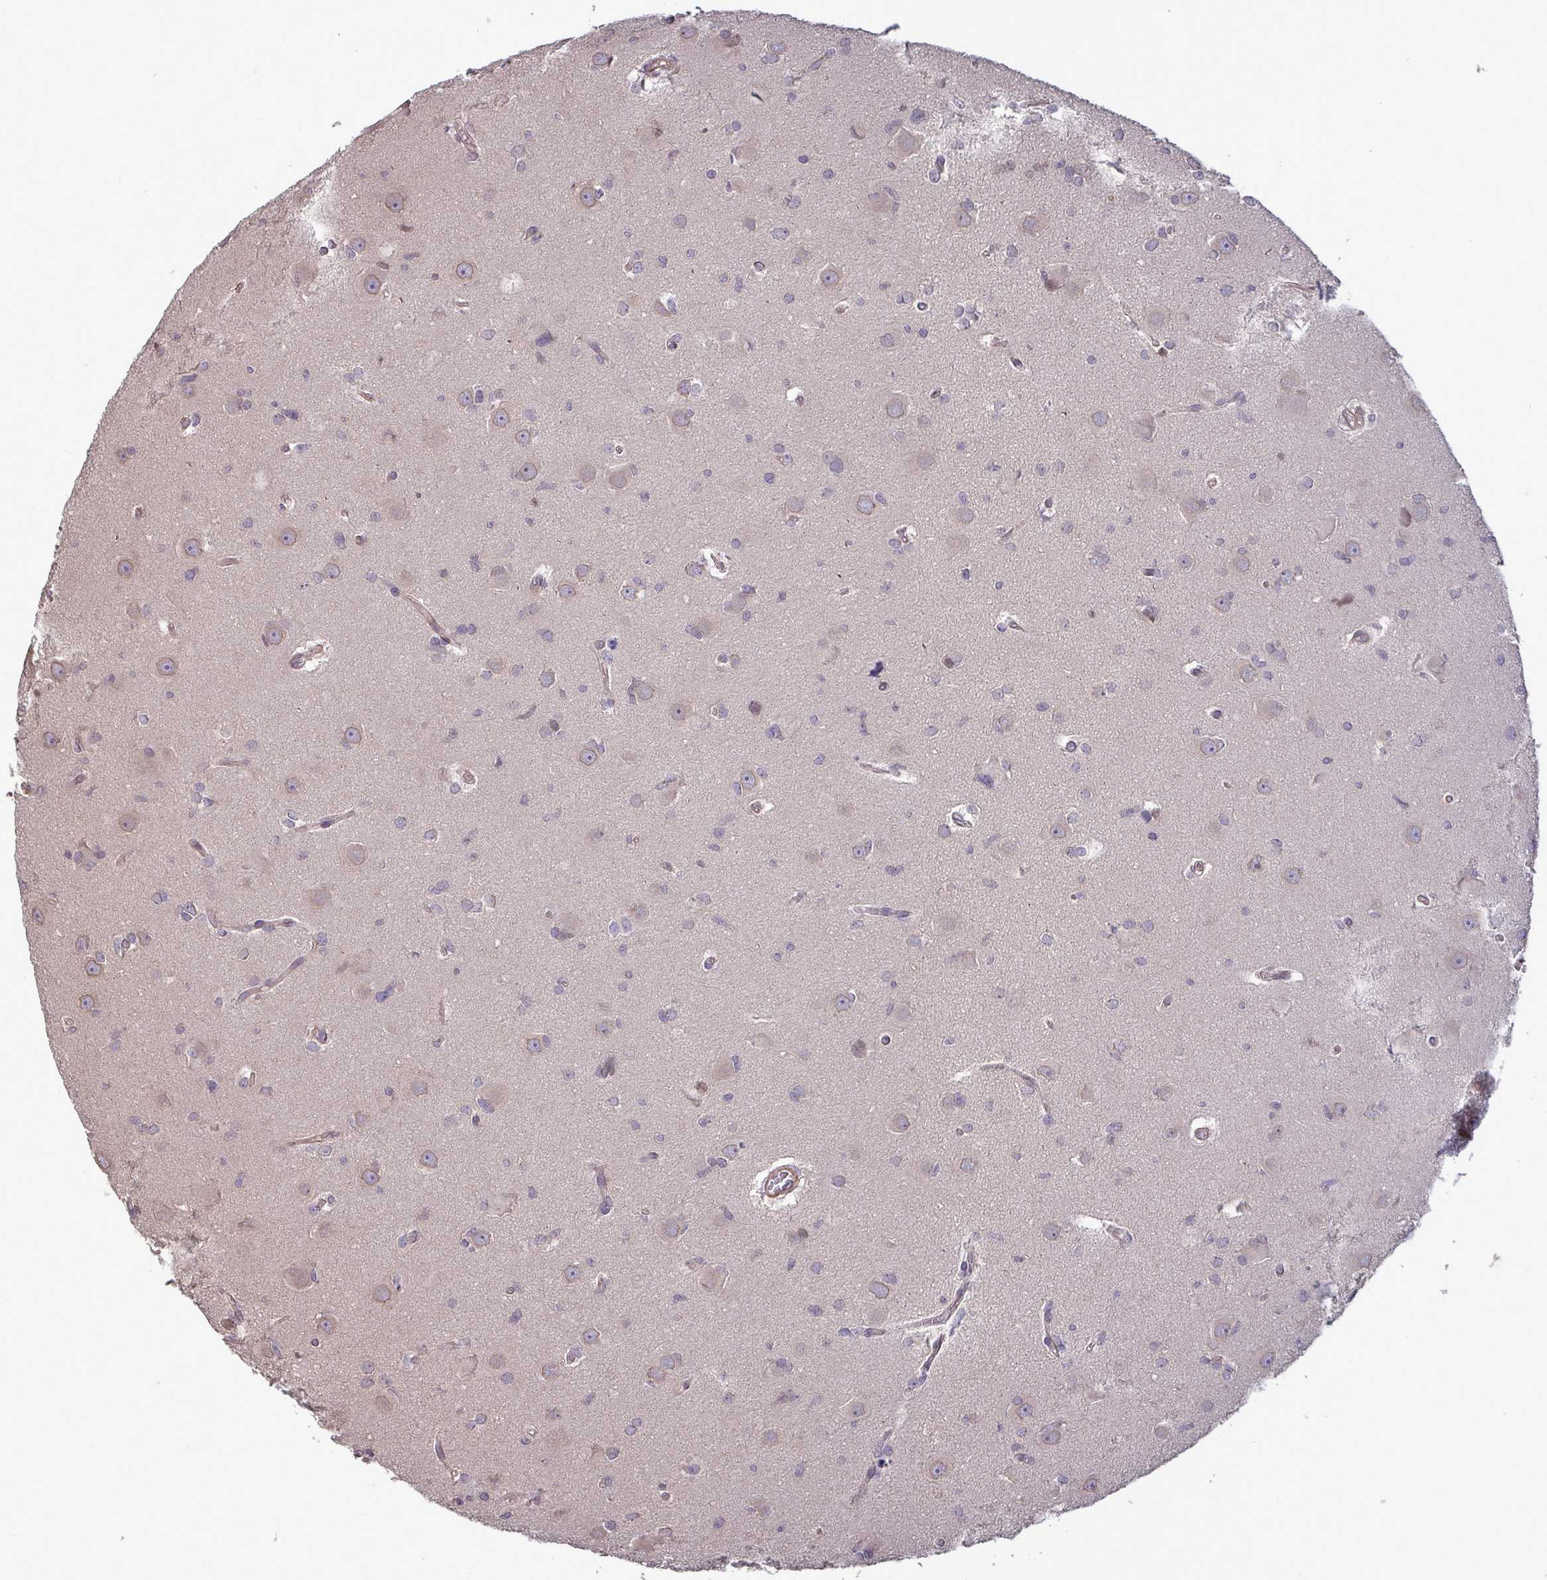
{"staining": {"intensity": "negative", "quantity": "none", "location": "none"}, "tissue": "glioma", "cell_type": "Tumor cells", "image_type": "cancer", "snomed": [{"axis": "morphology", "description": "Glioma, malignant, High grade"}, {"axis": "topography", "description": "Brain"}], "caption": "Immunohistochemistry of high-grade glioma (malignant) shows no staining in tumor cells. The staining is performed using DAB brown chromogen with nuclei counter-stained in using hematoxylin.", "gene": "IPO5", "patient": {"sex": "male", "age": 23}}